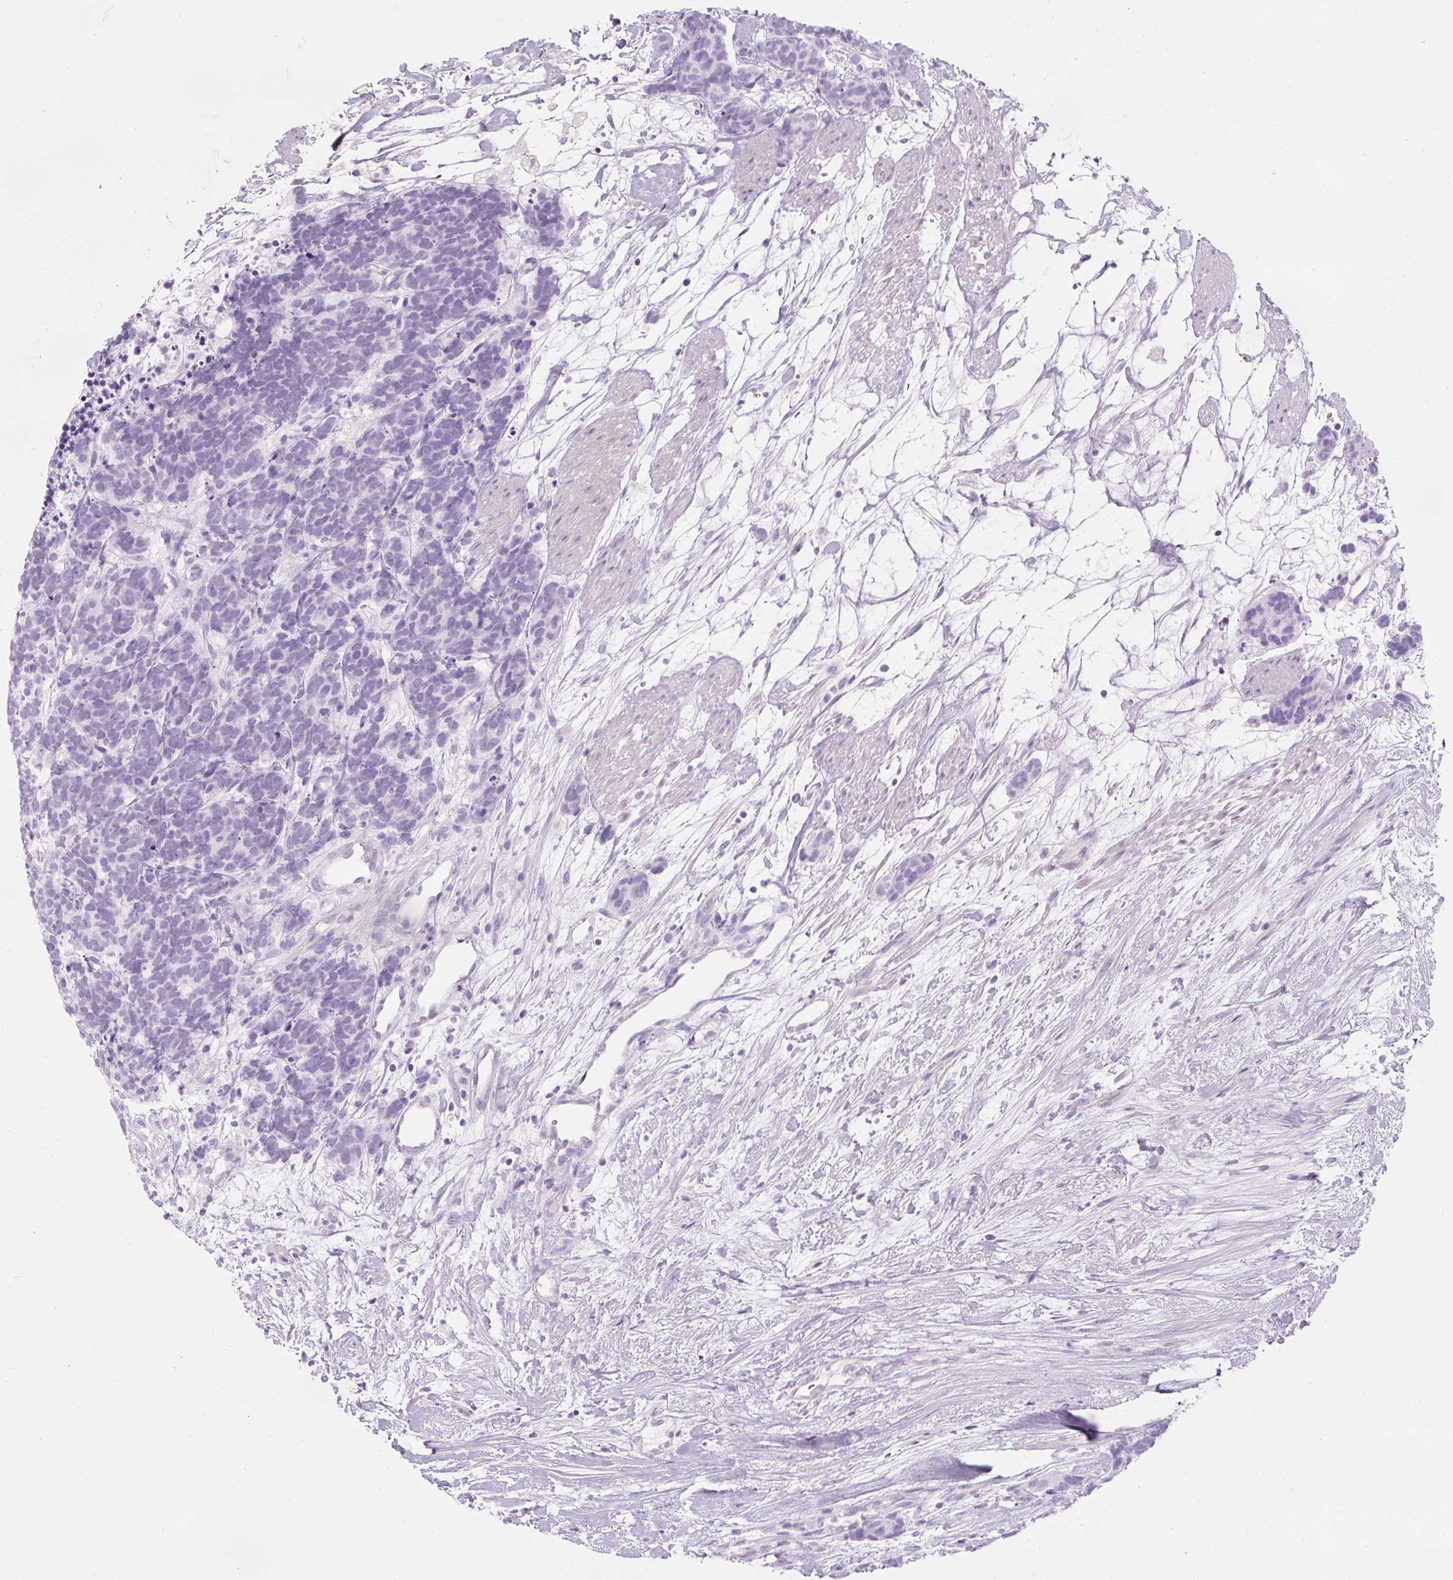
{"staining": {"intensity": "negative", "quantity": "none", "location": "none"}, "tissue": "carcinoid", "cell_type": "Tumor cells", "image_type": "cancer", "snomed": [{"axis": "morphology", "description": "Carcinoma, NOS"}, {"axis": "morphology", "description": "Carcinoid, malignant, NOS"}, {"axis": "topography", "description": "Prostate"}], "caption": "Immunohistochemistry (IHC) of carcinoid displays no staining in tumor cells.", "gene": "PF4V1", "patient": {"sex": "male", "age": 57}}